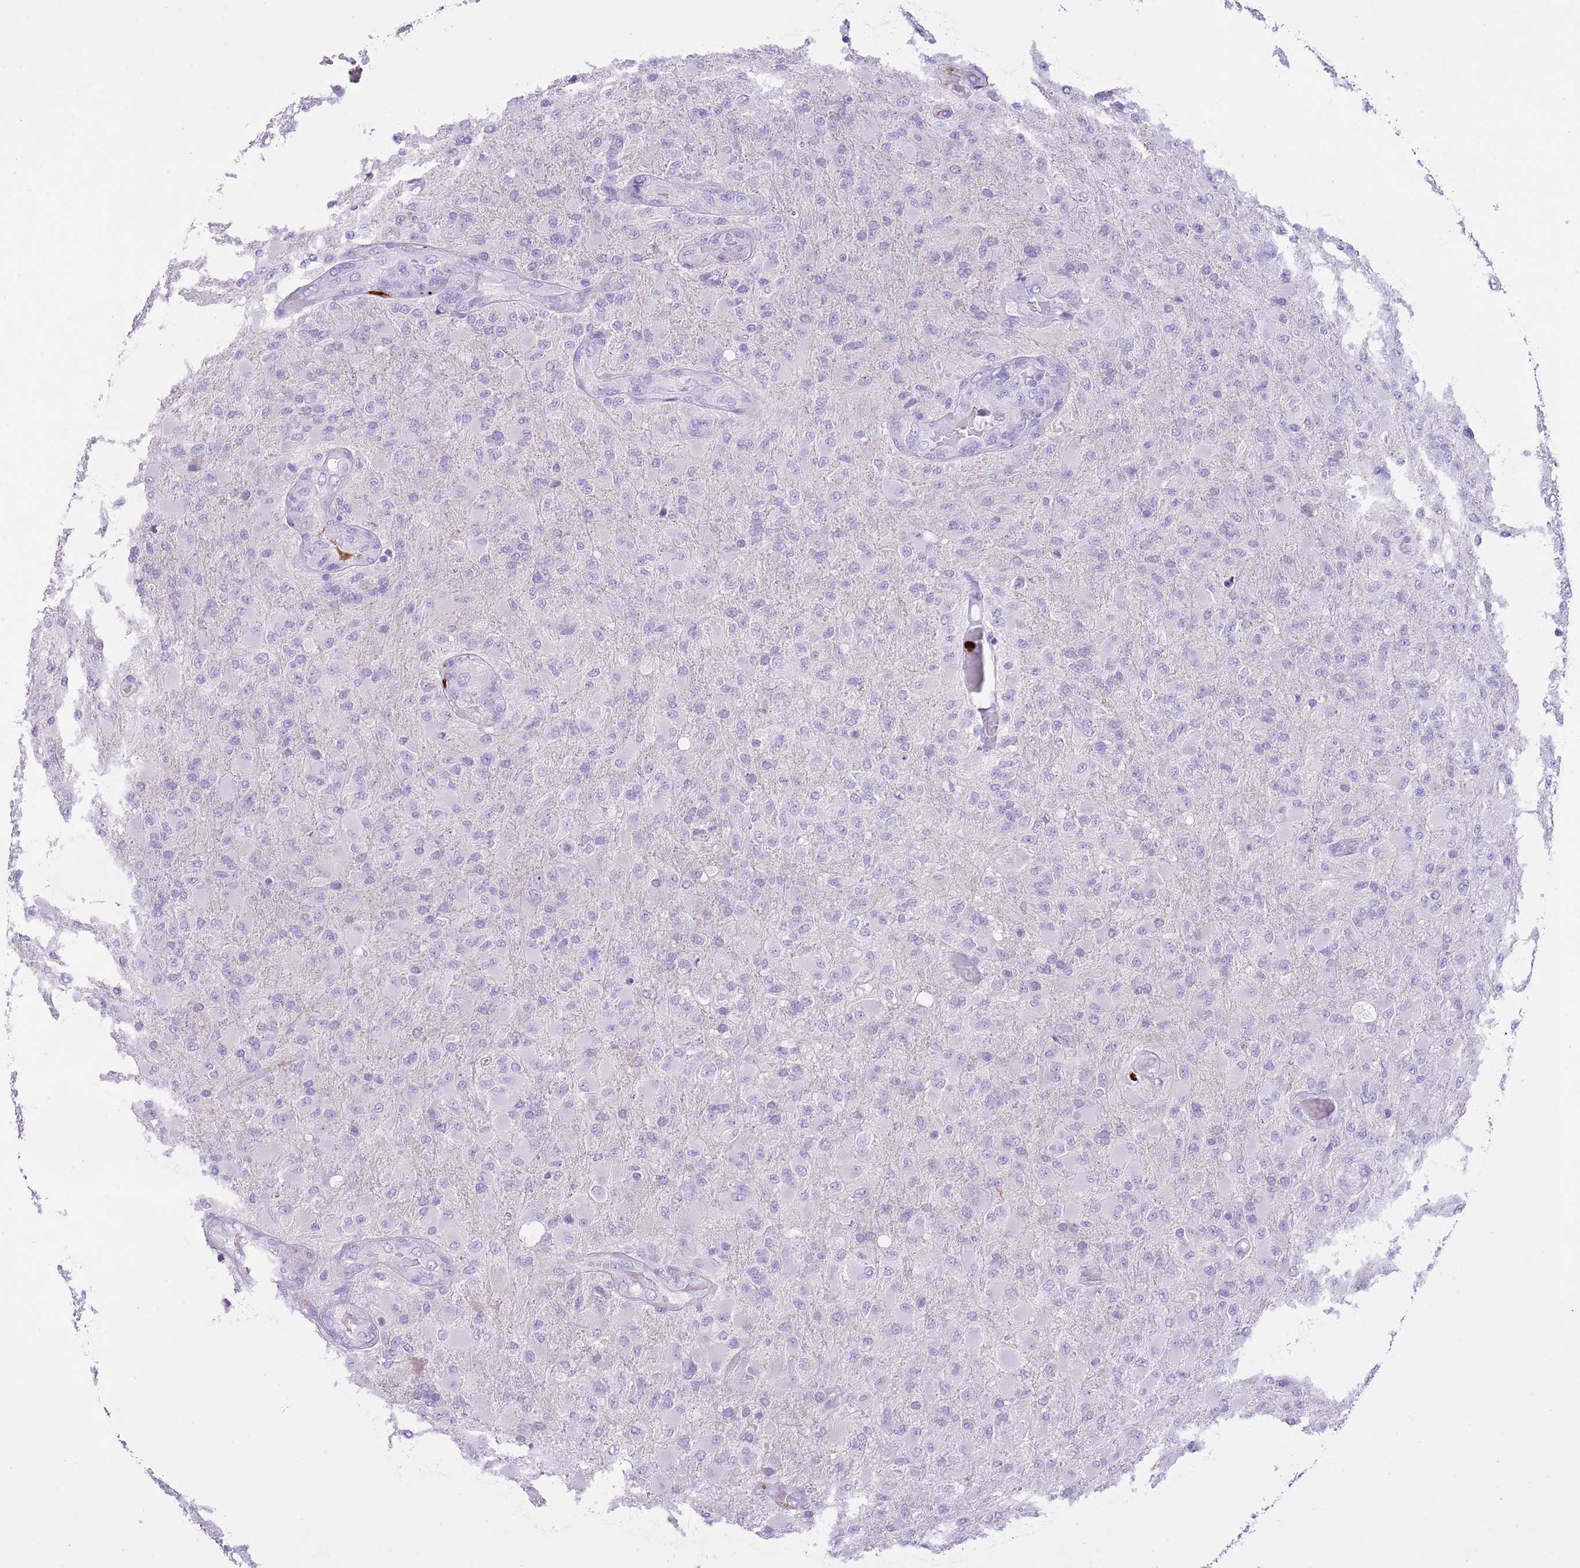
{"staining": {"intensity": "negative", "quantity": "none", "location": "none"}, "tissue": "glioma", "cell_type": "Tumor cells", "image_type": "cancer", "snomed": [{"axis": "morphology", "description": "Glioma, malignant, Low grade"}, {"axis": "topography", "description": "Brain"}], "caption": "Immunohistochemical staining of glioma demonstrates no significant expression in tumor cells.", "gene": "CLEC2A", "patient": {"sex": "male", "age": 65}}